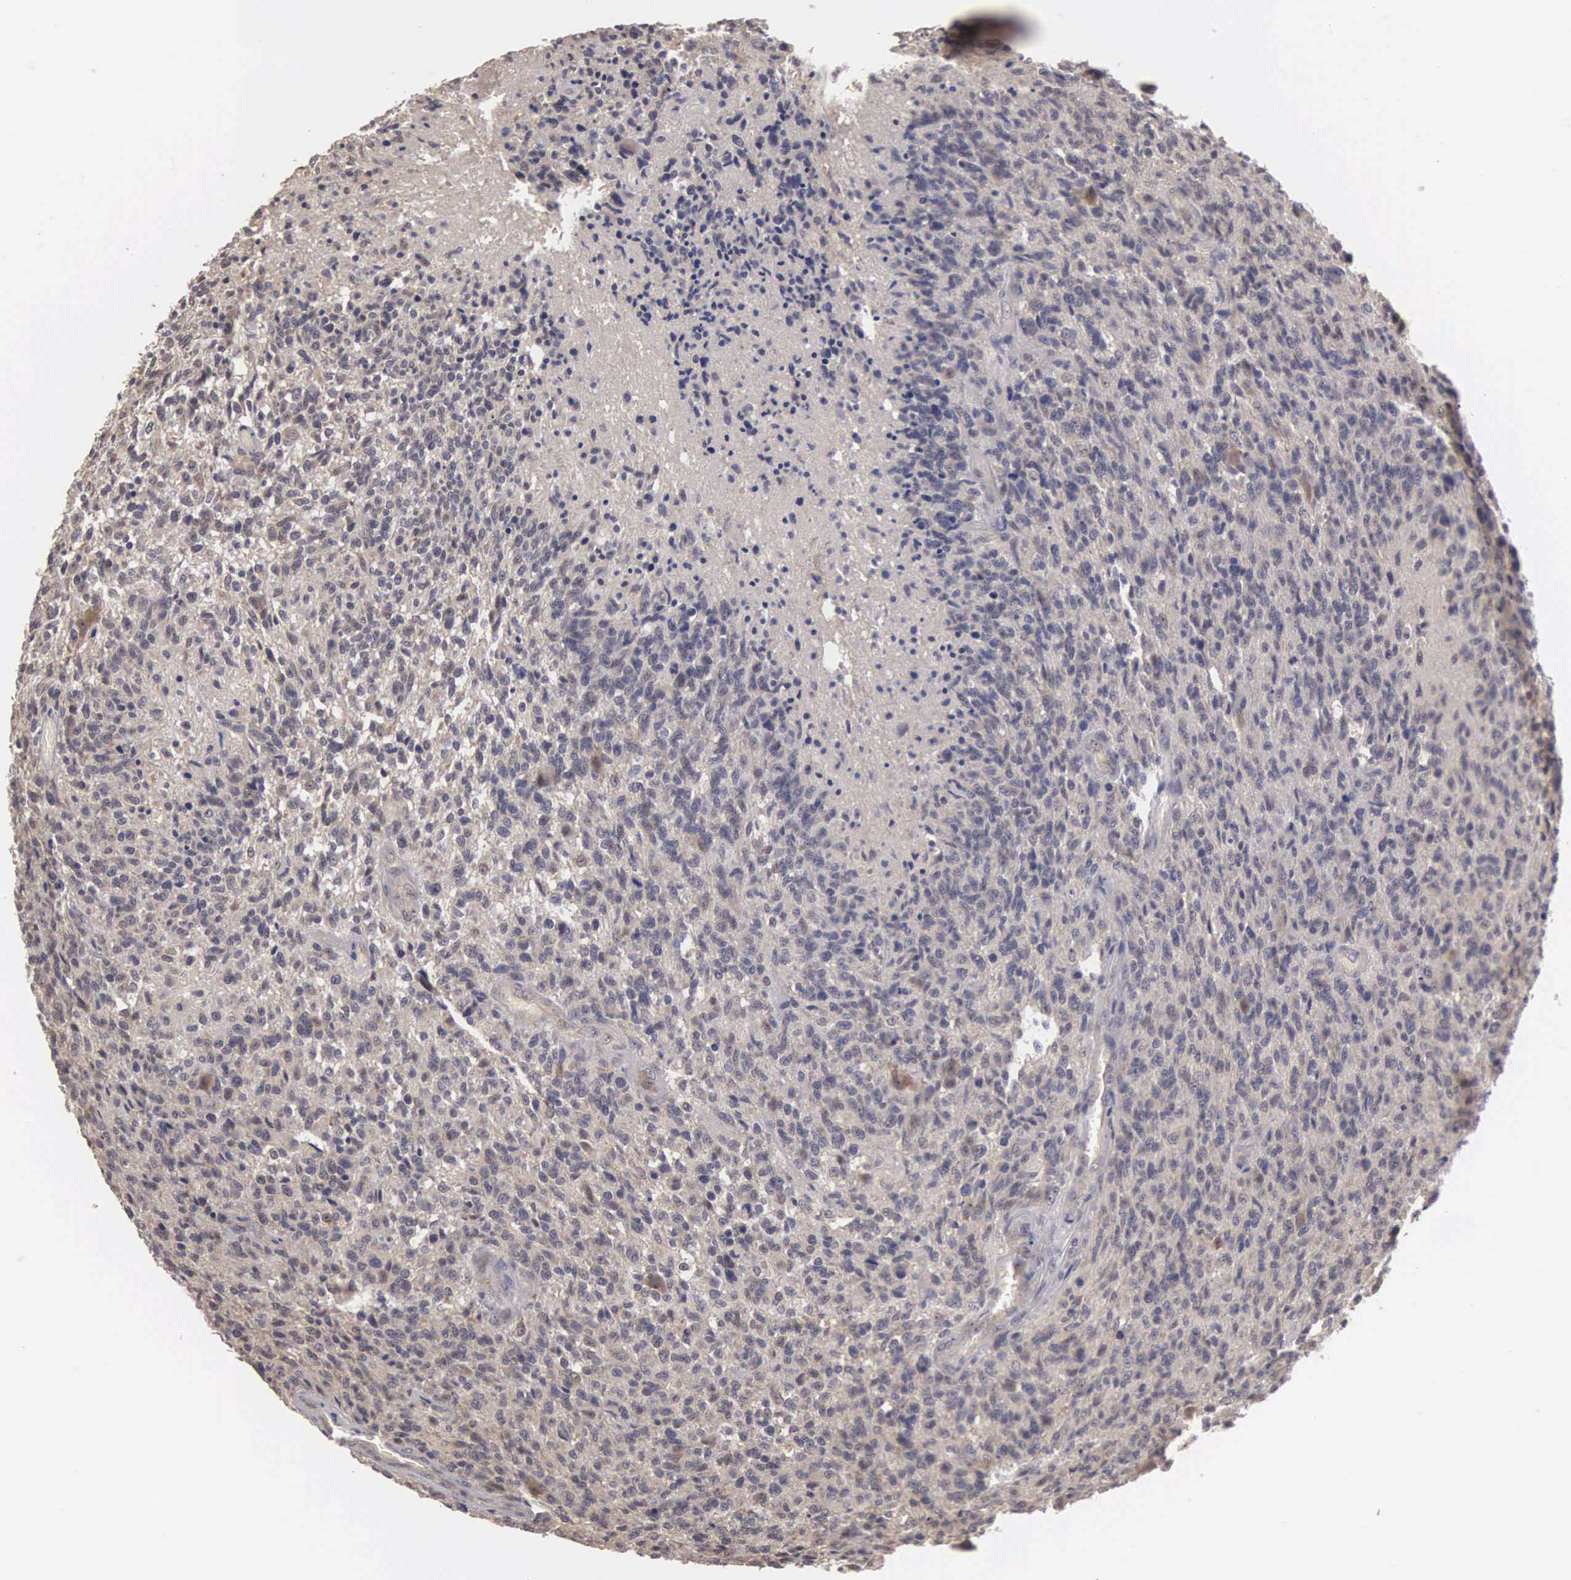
{"staining": {"intensity": "negative", "quantity": "none", "location": "none"}, "tissue": "glioma", "cell_type": "Tumor cells", "image_type": "cancer", "snomed": [{"axis": "morphology", "description": "Glioma, malignant, High grade"}, {"axis": "topography", "description": "Brain"}], "caption": "Protein analysis of glioma displays no significant staining in tumor cells.", "gene": "AMN", "patient": {"sex": "male", "age": 36}}